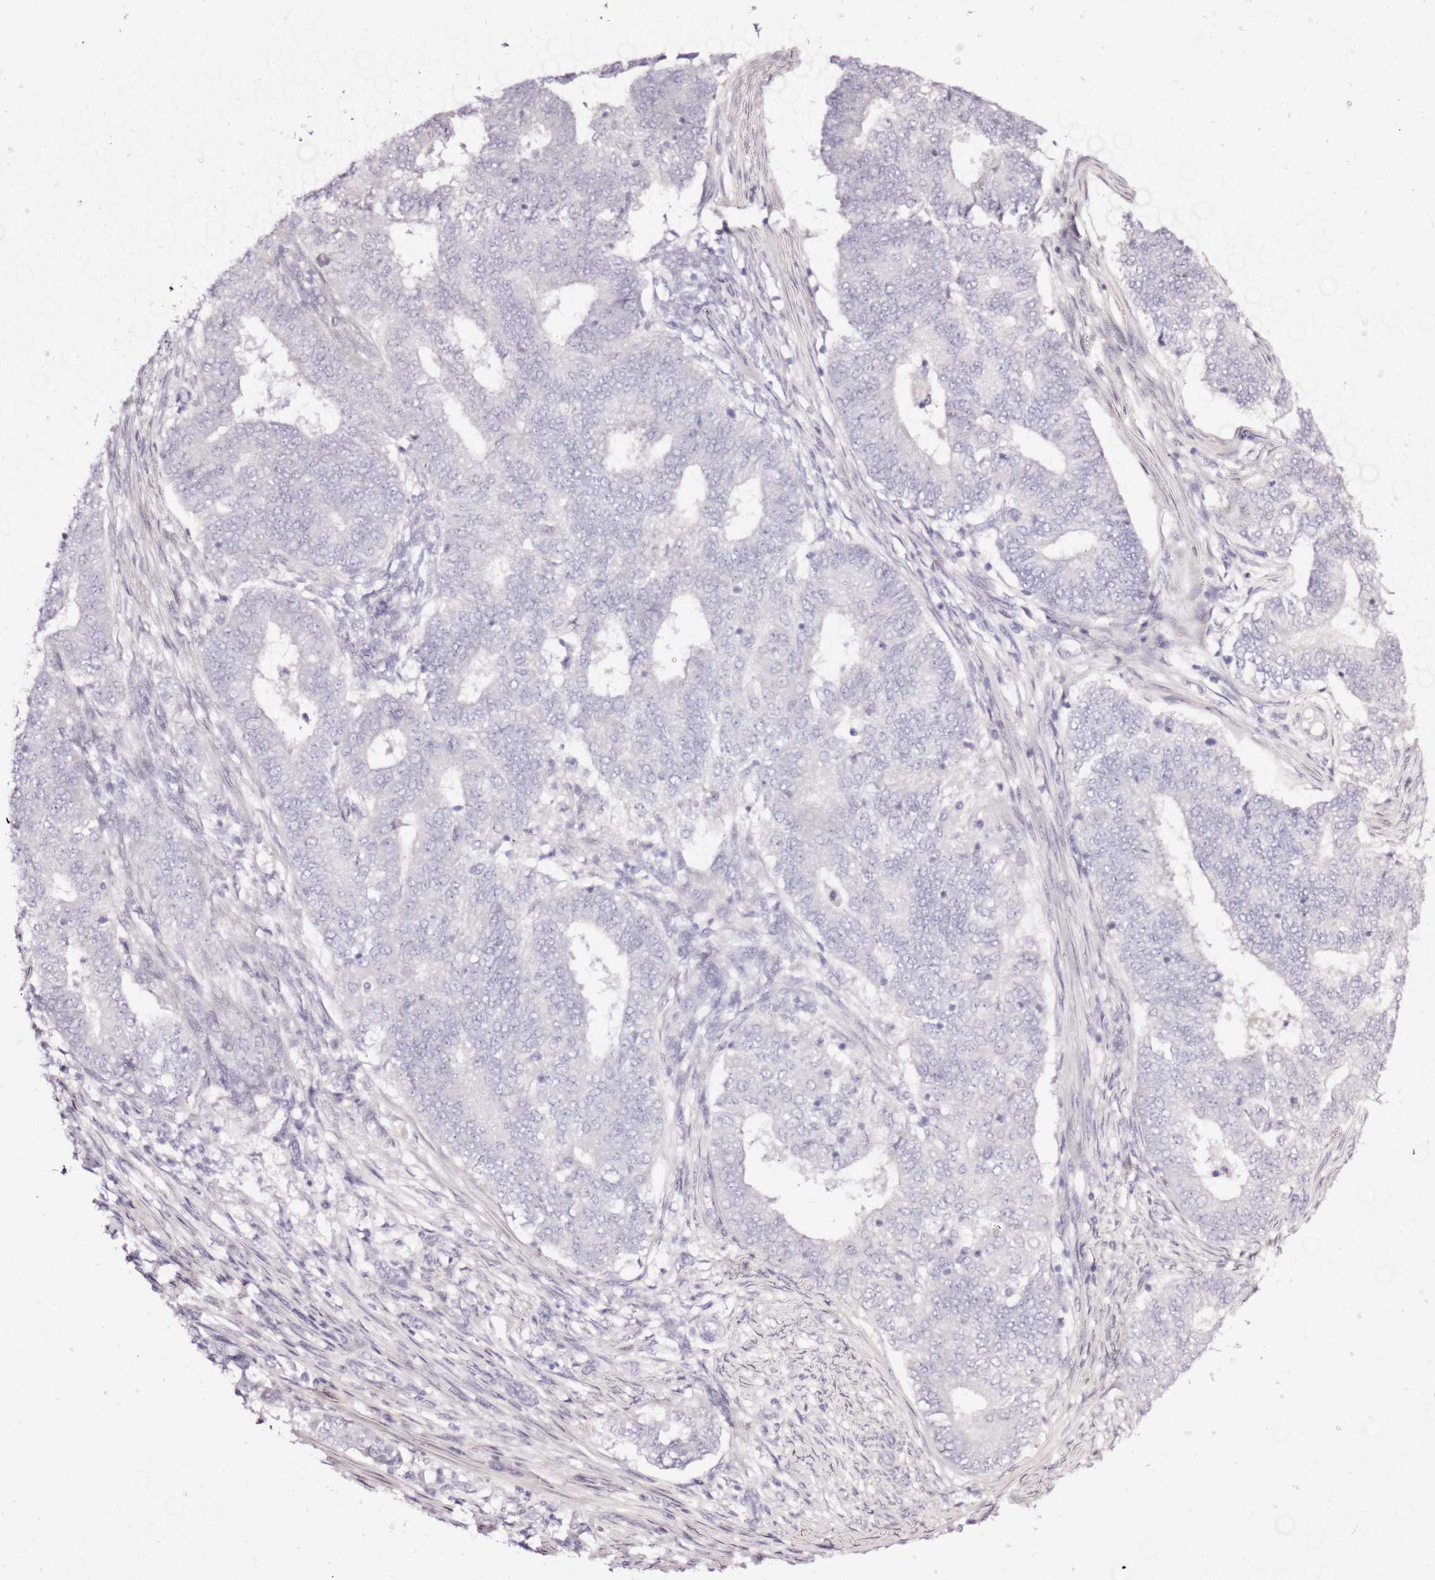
{"staining": {"intensity": "negative", "quantity": "none", "location": "none"}, "tissue": "endometrial cancer", "cell_type": "Tumor cells", "image_type": "cancer", "snomed": [{"axis": "morphology", "description": "Adenocarcinoma, NOS"}, {"axis": "topography", "description": "Endometrium"}], "caption": "Endometrial cancer (adenocarcinoma) stained for a protein using immunohistochemistry (IHC) shows no positivity tumor cells.", "gene": "LIPF", "patient": {"sex": "female", "age": 62}}